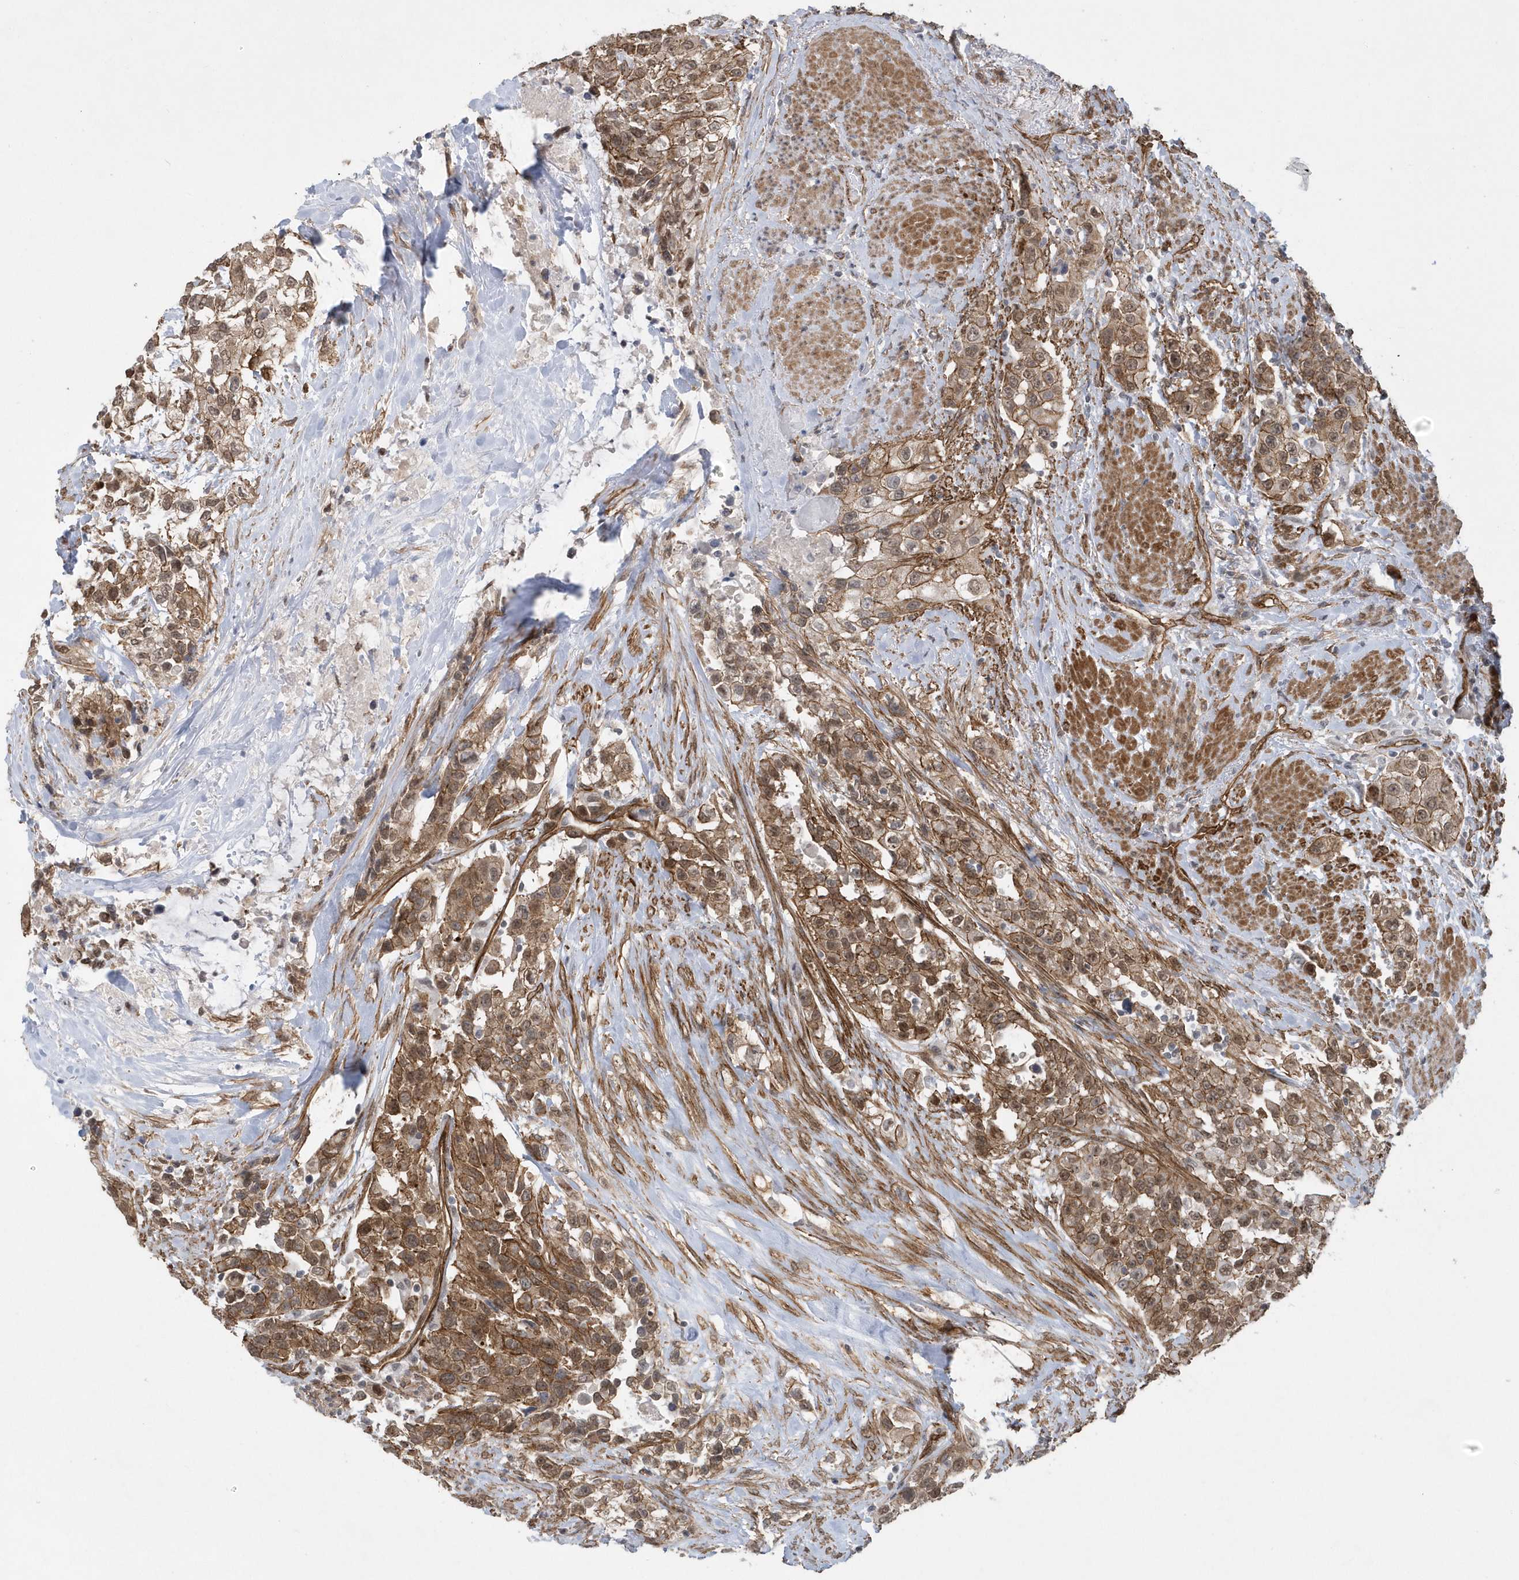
{"staining": {"intensity": "strong", "quantity": ">75%", "location": "cytoplasmic/membranous,nuclear"}, "tissue": "urothelial cancer", "cell_type": "Tumor cells", "image_type": "cancer", "snomed": [{"axis": "morphology", "description": "Urothelial carcinoma, High grade"}, {"axis": "topography", "description": "Urinary bladder"}], "caption": "This image shows IHC staining of urothelial carcinoma (high-grade), with high strong cytoplasmic/membranous and nuclear positivity in approximately >75% of tumor cells.", "gene": "RAI14", "patient": {"sex": "female", "age": 80}}